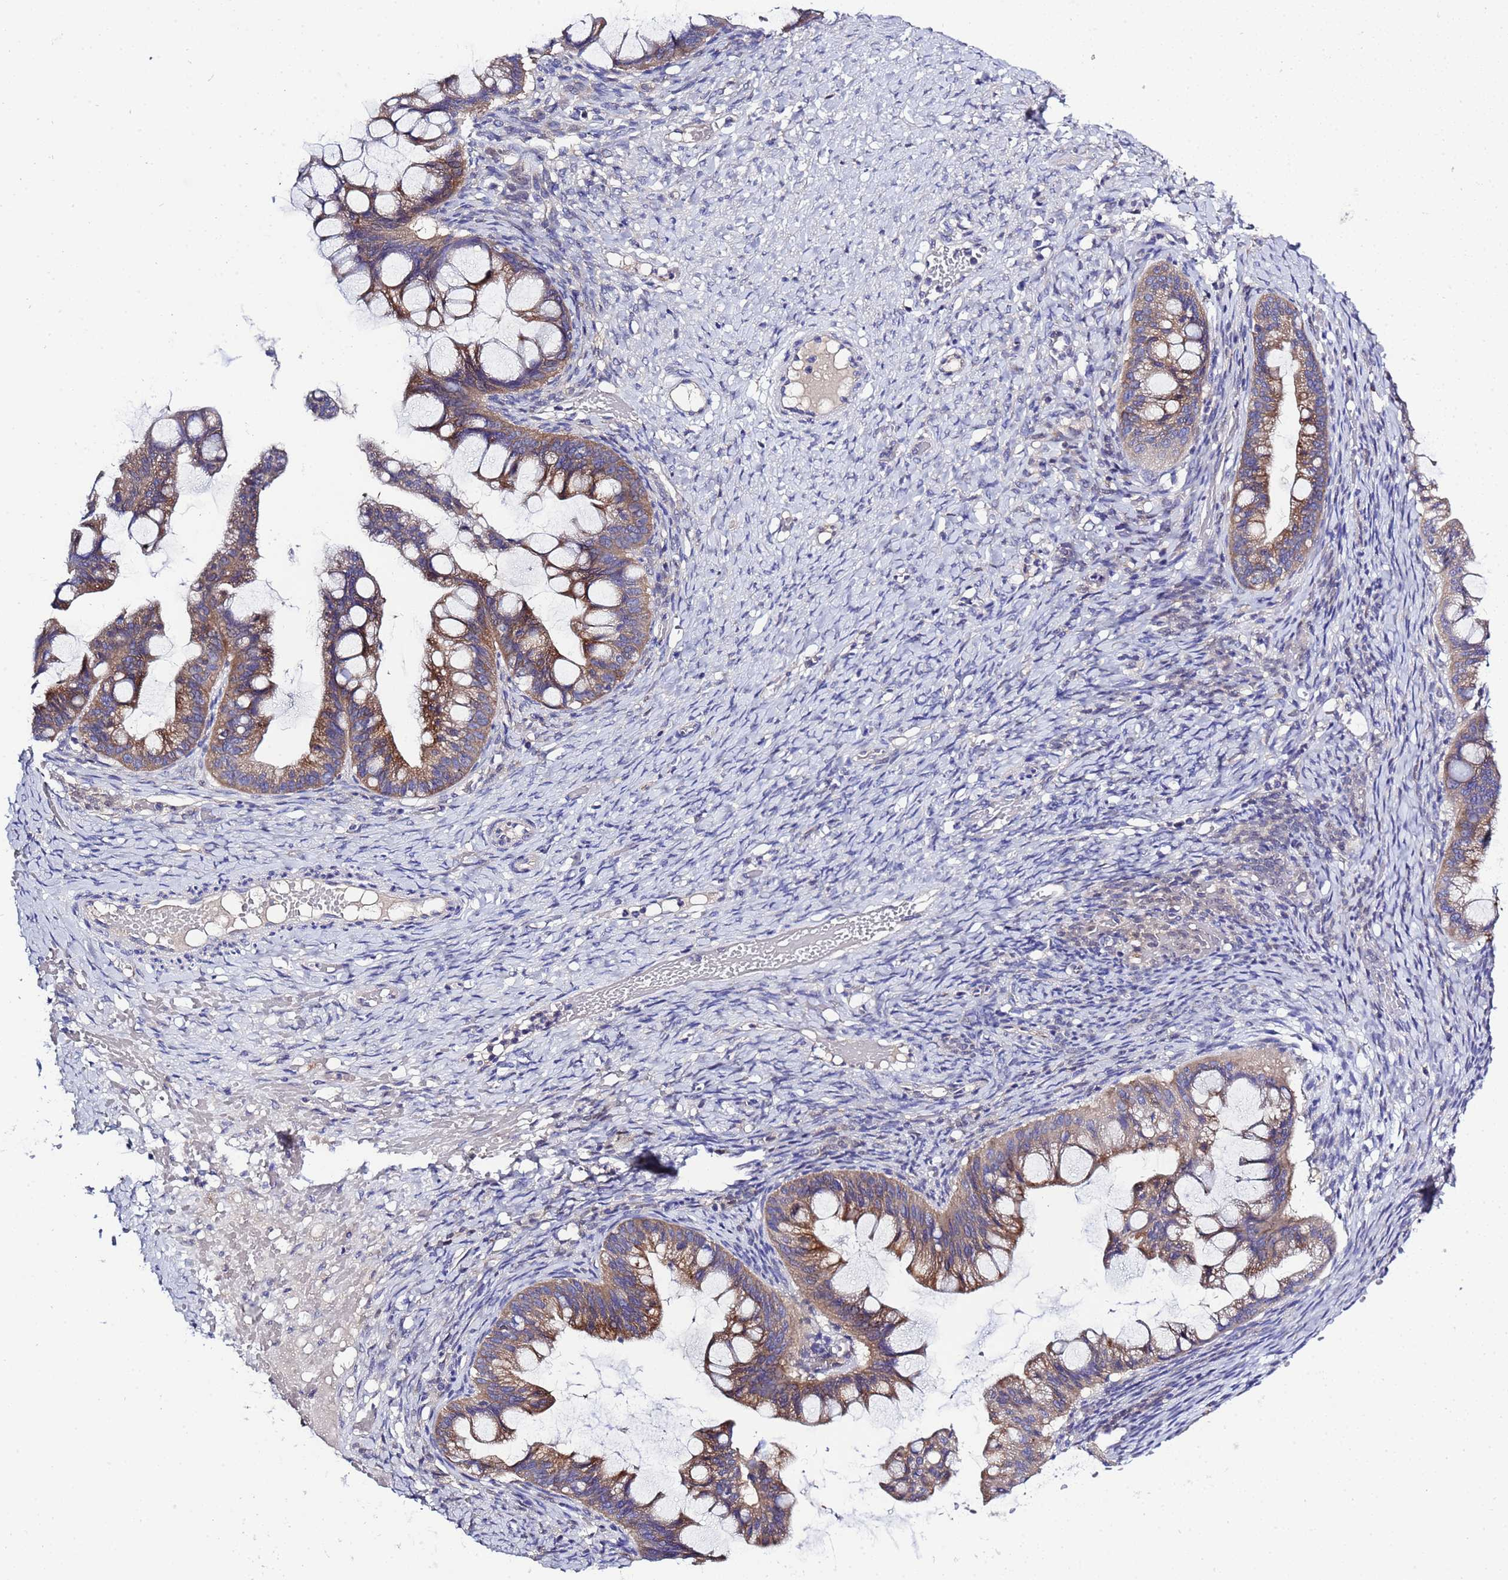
{"staining": {"intensity": "moderate", "quantity": ">75%", "location": "cytoplasmic/membranous"}, "tissue": "ovarian cancer", "cell_type": "Tumor cells", "image_type": "cancer", "snomed": [{"axis": "morphology", "description": "Cystadenocarcinoma, mucinous, NOS"}, {"axis": "topography", "description": "Ovary"}], "caption": "Tumor cells display moderate cytoplasmic/membranous positivity in about >75% of cells in mucinous cystadenocarcinoma (ovarian).", "gene": "RC3H2", "patient": {"sex": "female", "age": 73}}